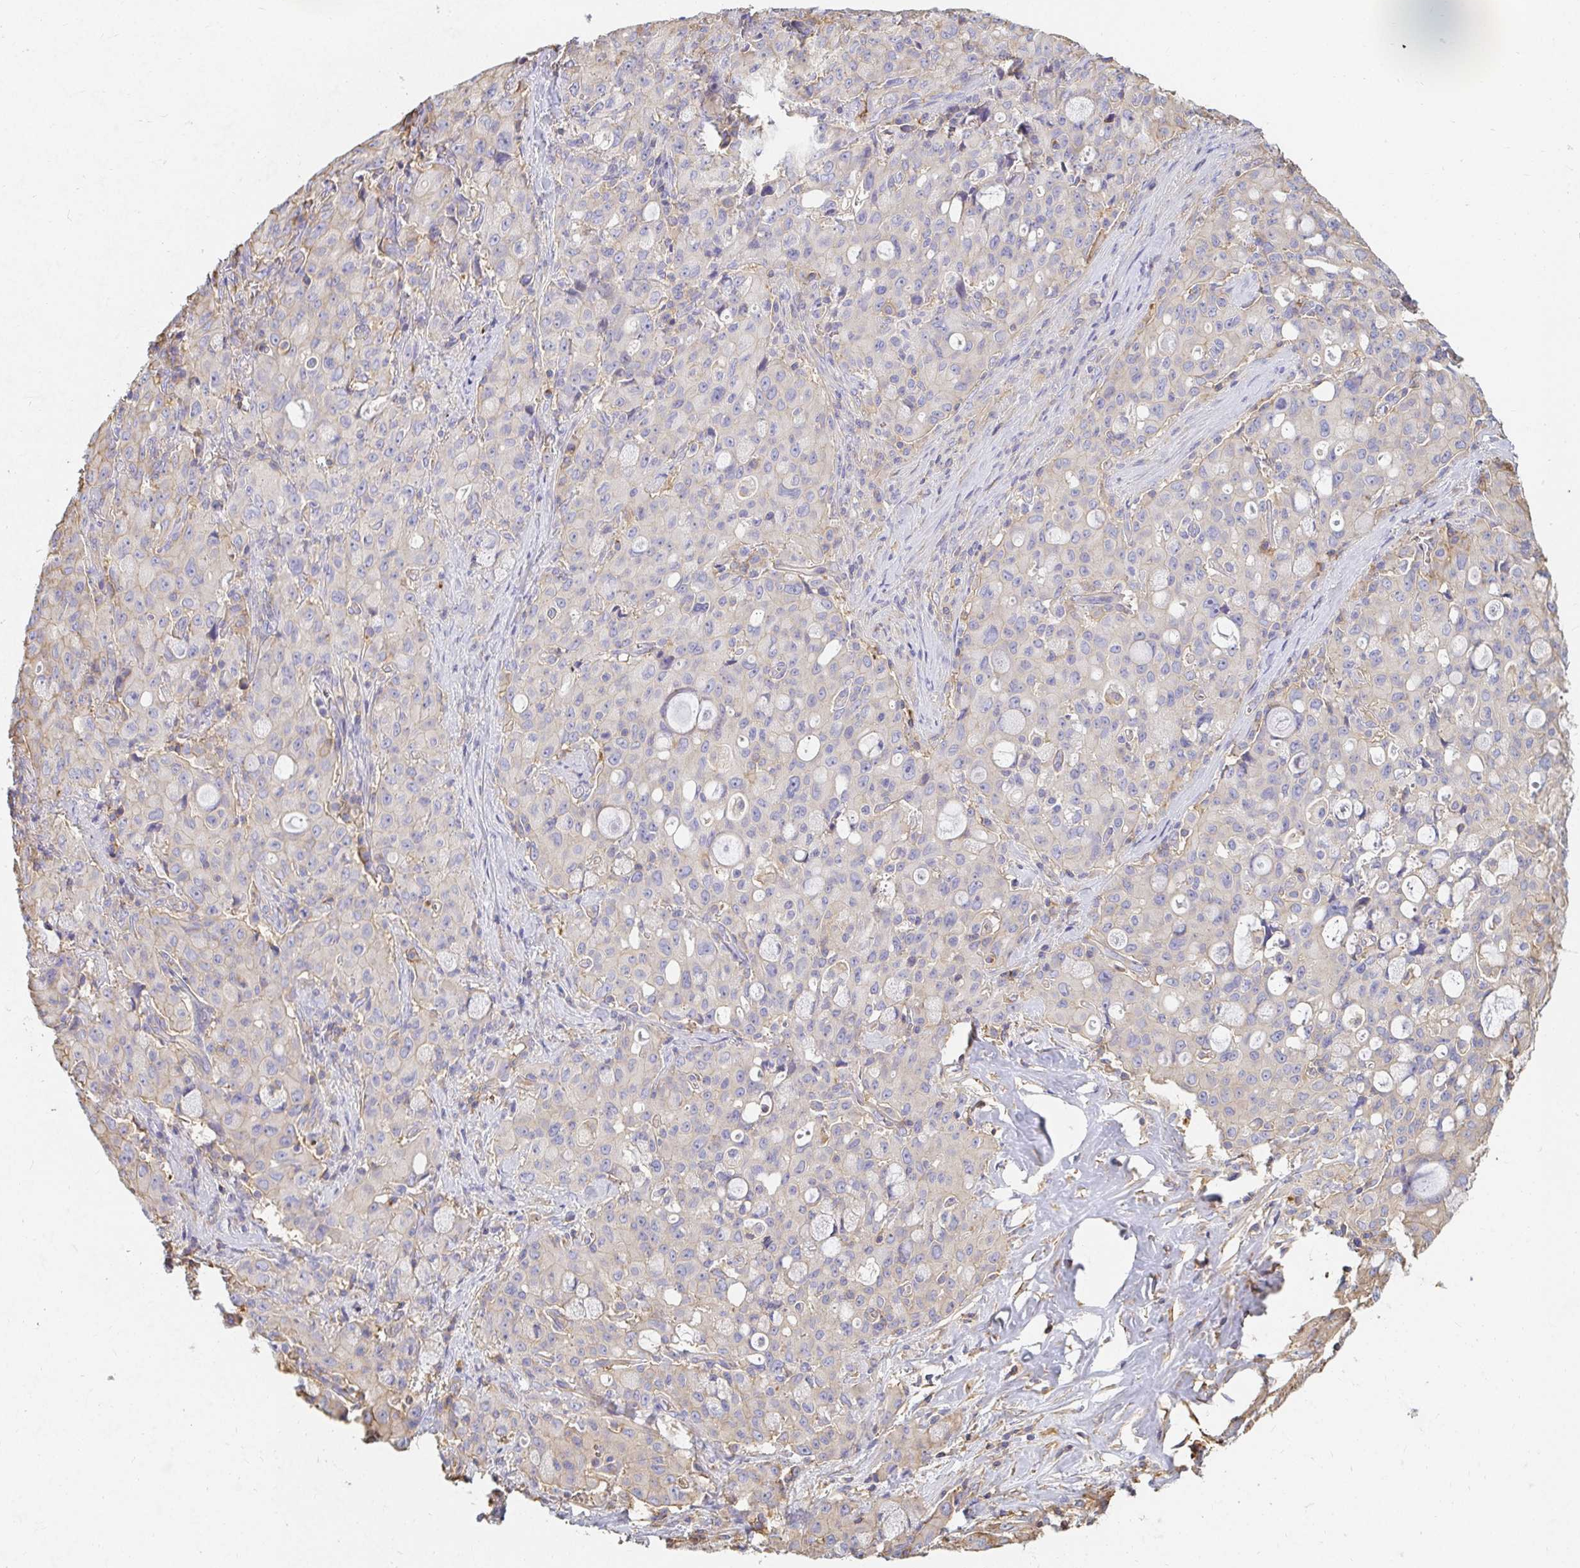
{"staining": {"intensity": "negative", "quantity": "none", "location": "none"}, "tissue": "lung cancer", "cell_type": "Tumor cells", "image_type": "cancer", "snomed": [{"axis": "morphology", "description": "Adenocarcinoma, NOS"}, {"axis": "topography", "description": "Lung"}], "caption": "The histopathology image reveals no staining of tumor cells in adenocarcinoma (lung). (DAB immunohistochemistry (IHC) visualized using brightfield microscopy, high magnification).", "gene": "TSPAN19", "patient": {"sex": "female", "age": 44}}